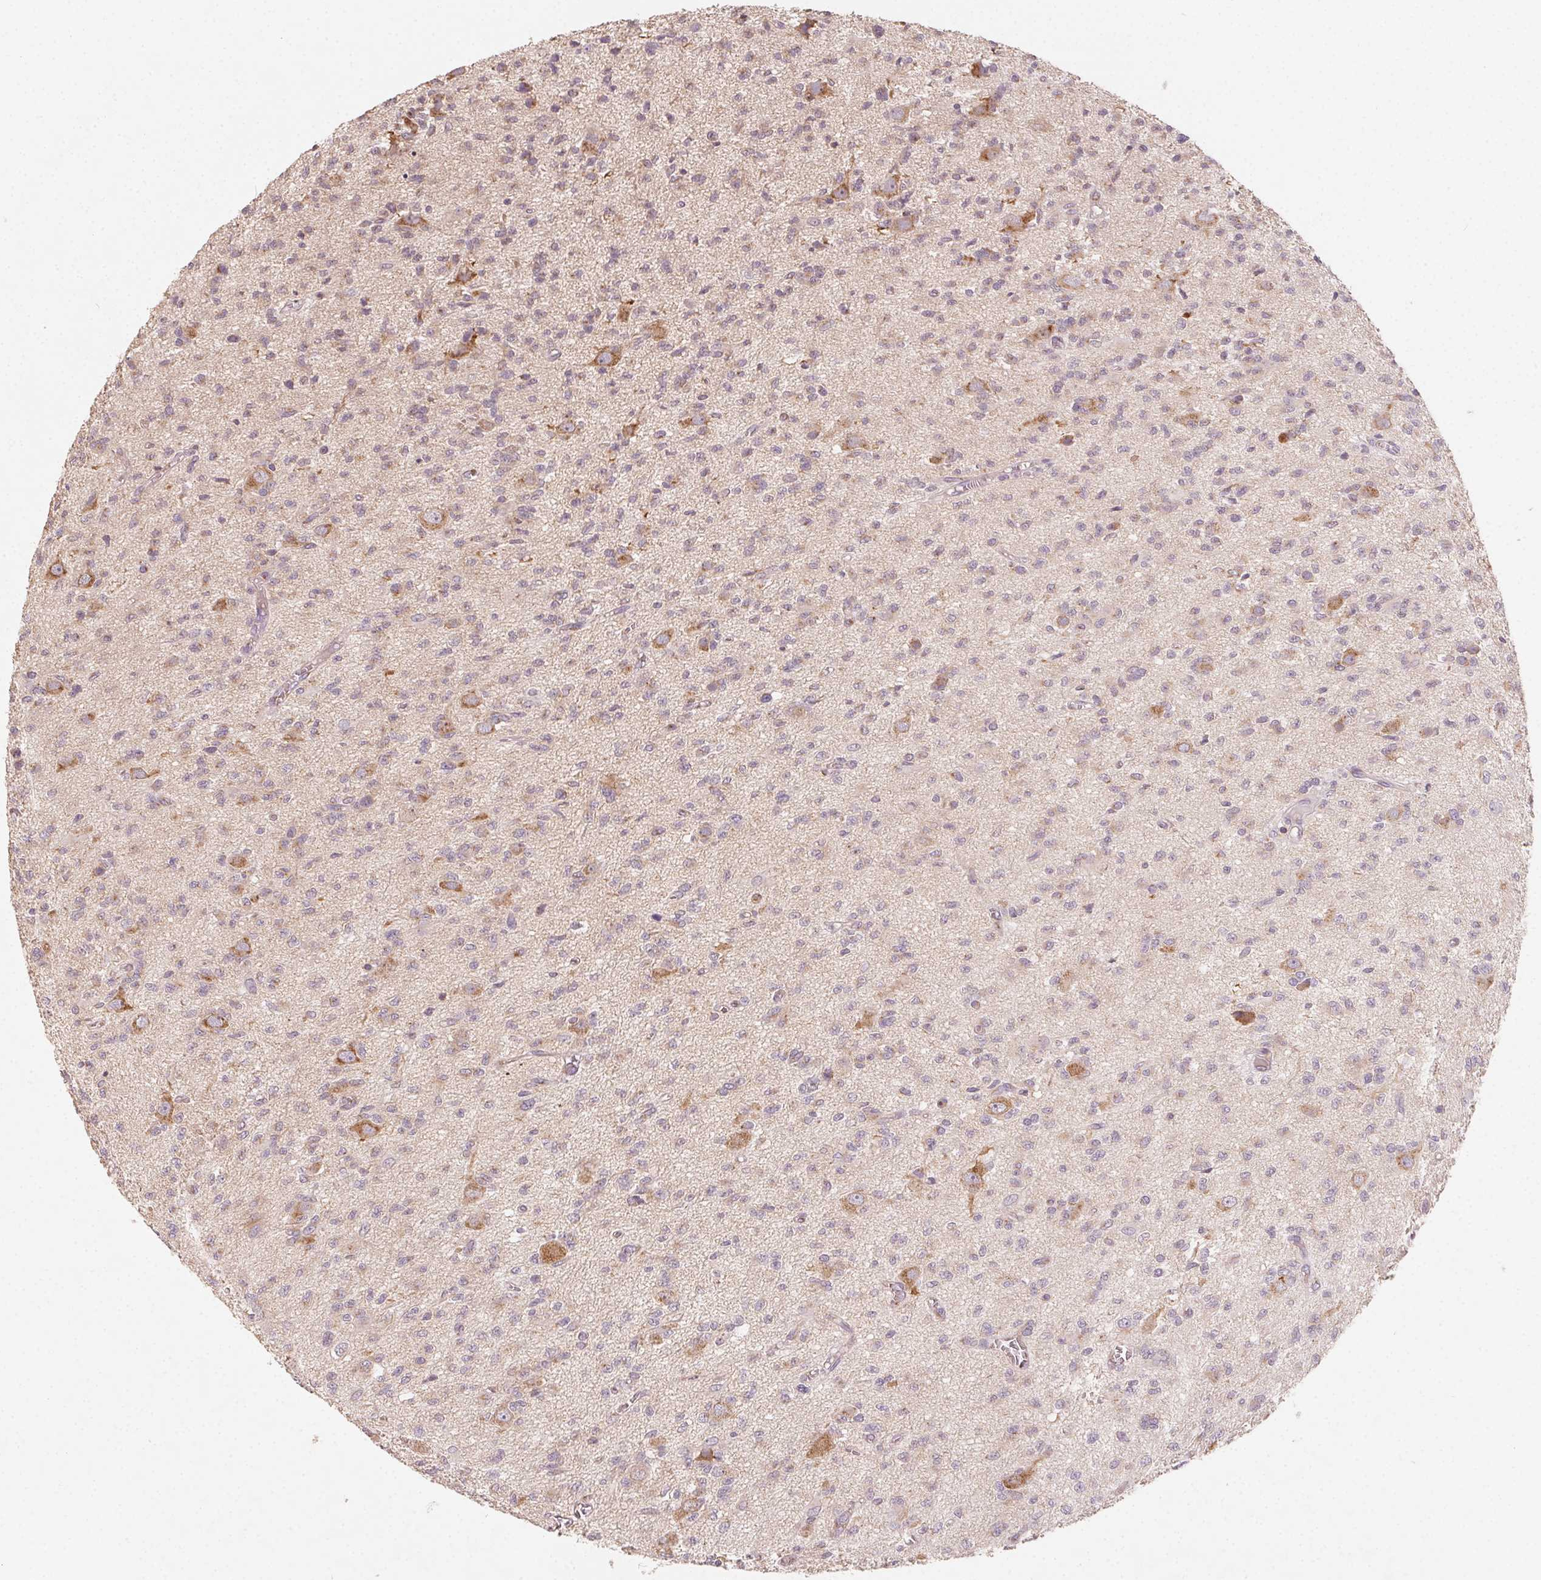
{"staining": {"intensity": "negative", "quantity": "none", "location": "none"}, "tissue": "glioma", "cell_type": "Tumor cells", "image_type": "cancer", "snomed": [{"axis": "morphology", "description": "Glioma, malignant, Low grade"}, {"axis": "topography", "description": "Brain"}], "caption": "DAB (3,3'-diaminobenzidine) immunohistochemical staining of glioma displays no significant expression in tumor cells.", "gene": "AP1S1", "patient": {"sex": "male", "age": 64}}